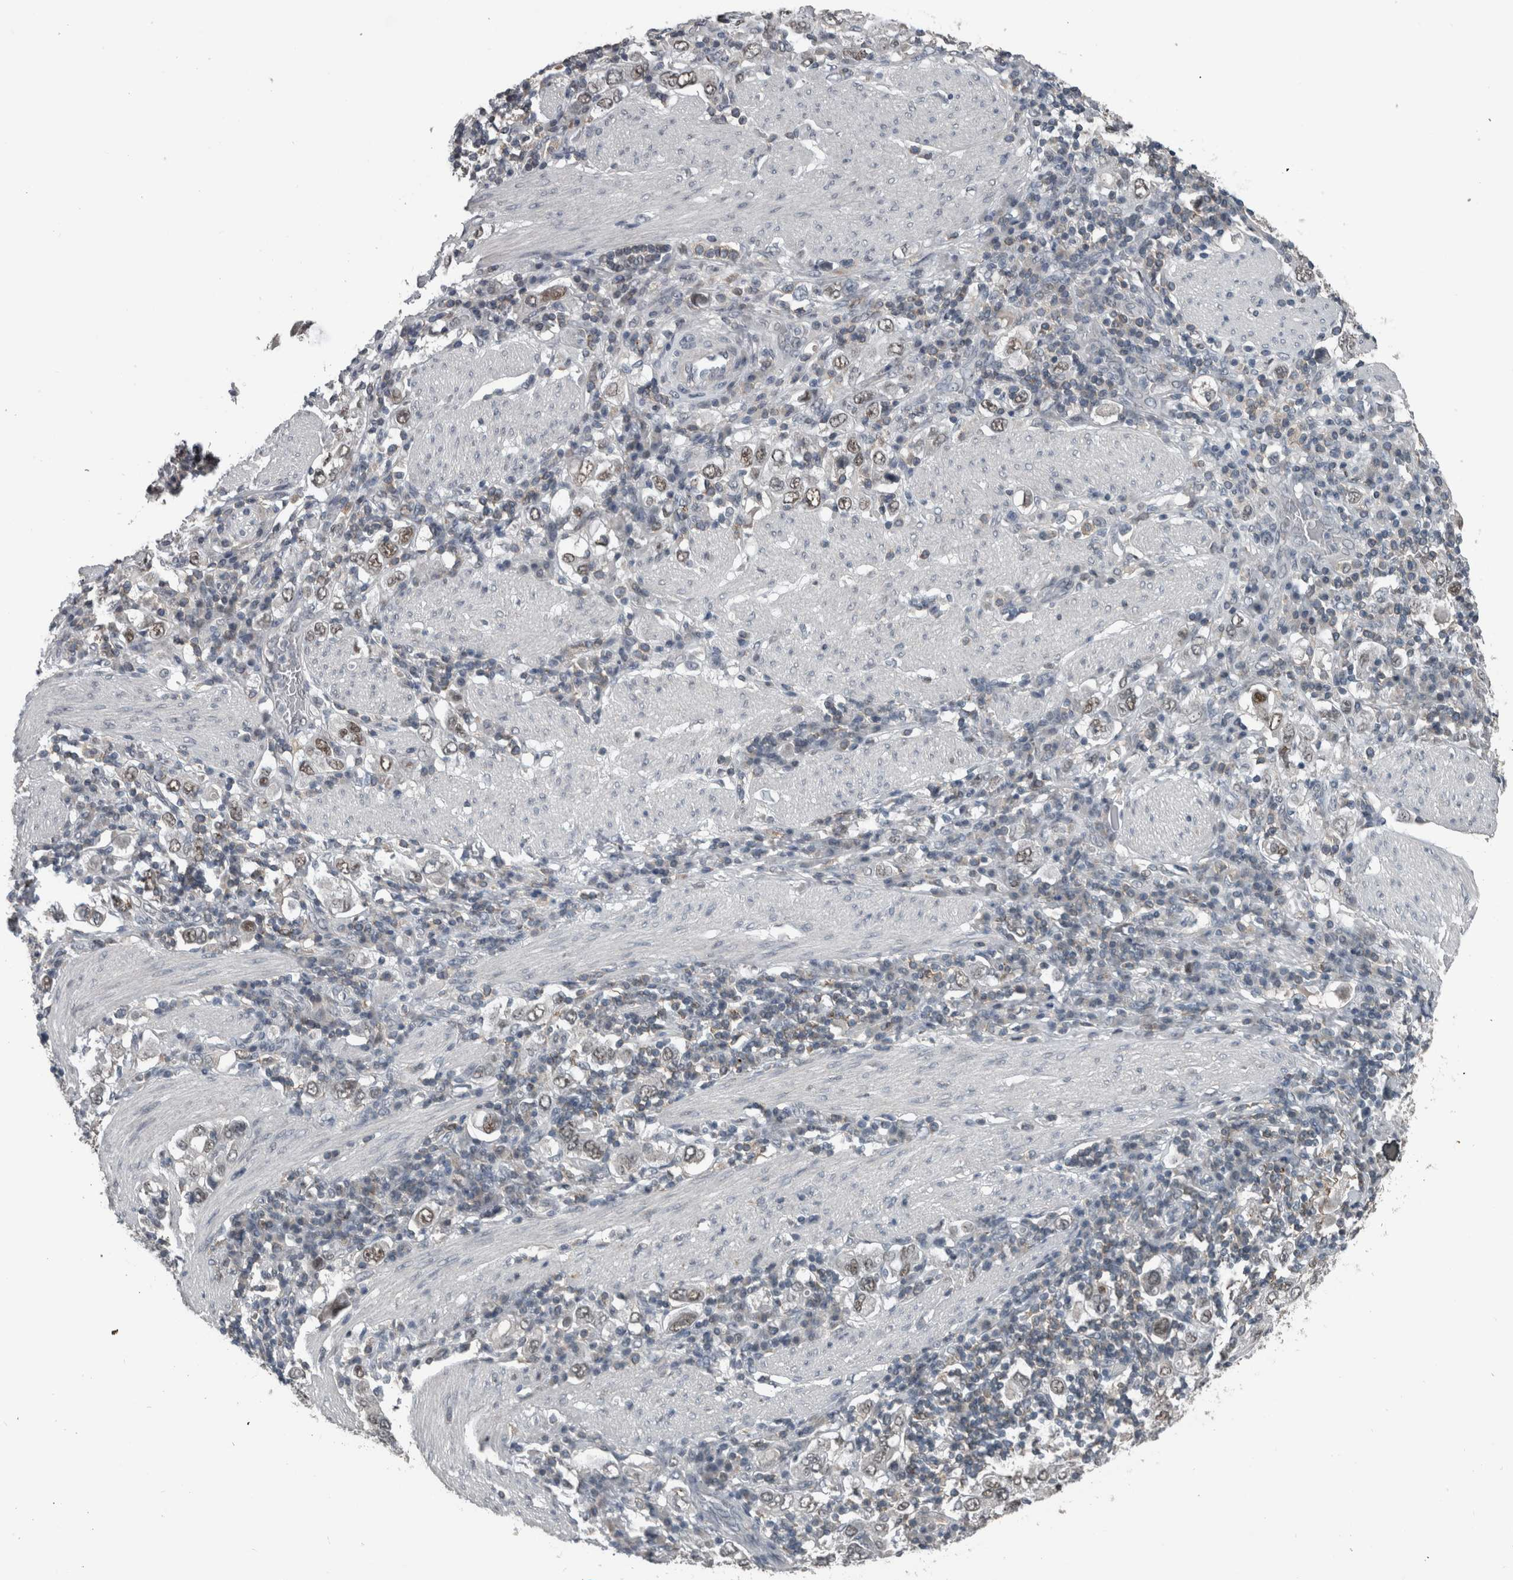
{"staining": {"intensity": "weak", "quantity": "<25%", "location": "nuclear"}, "tissue": "stomach cancer", "cell_type": "Tumor cells", "image_type": "cancer", "snomed": [{"axis": "morphology", "description": "Adenocarcinoma, NOS"}, {"axis": "topography", "description": "Stomach, upper"}], "caption": "Stomach cancer (adenocarcinoma) was stained to show a protein in brown. There is no significant staining in tumor cells. (Brightfield microscopy of DAB (3,3'-diaminobenzidine) immunohistochemistry at high magnification).", "gene": "ZBTB21", "patient": {"sex": "male", "age": 62}}